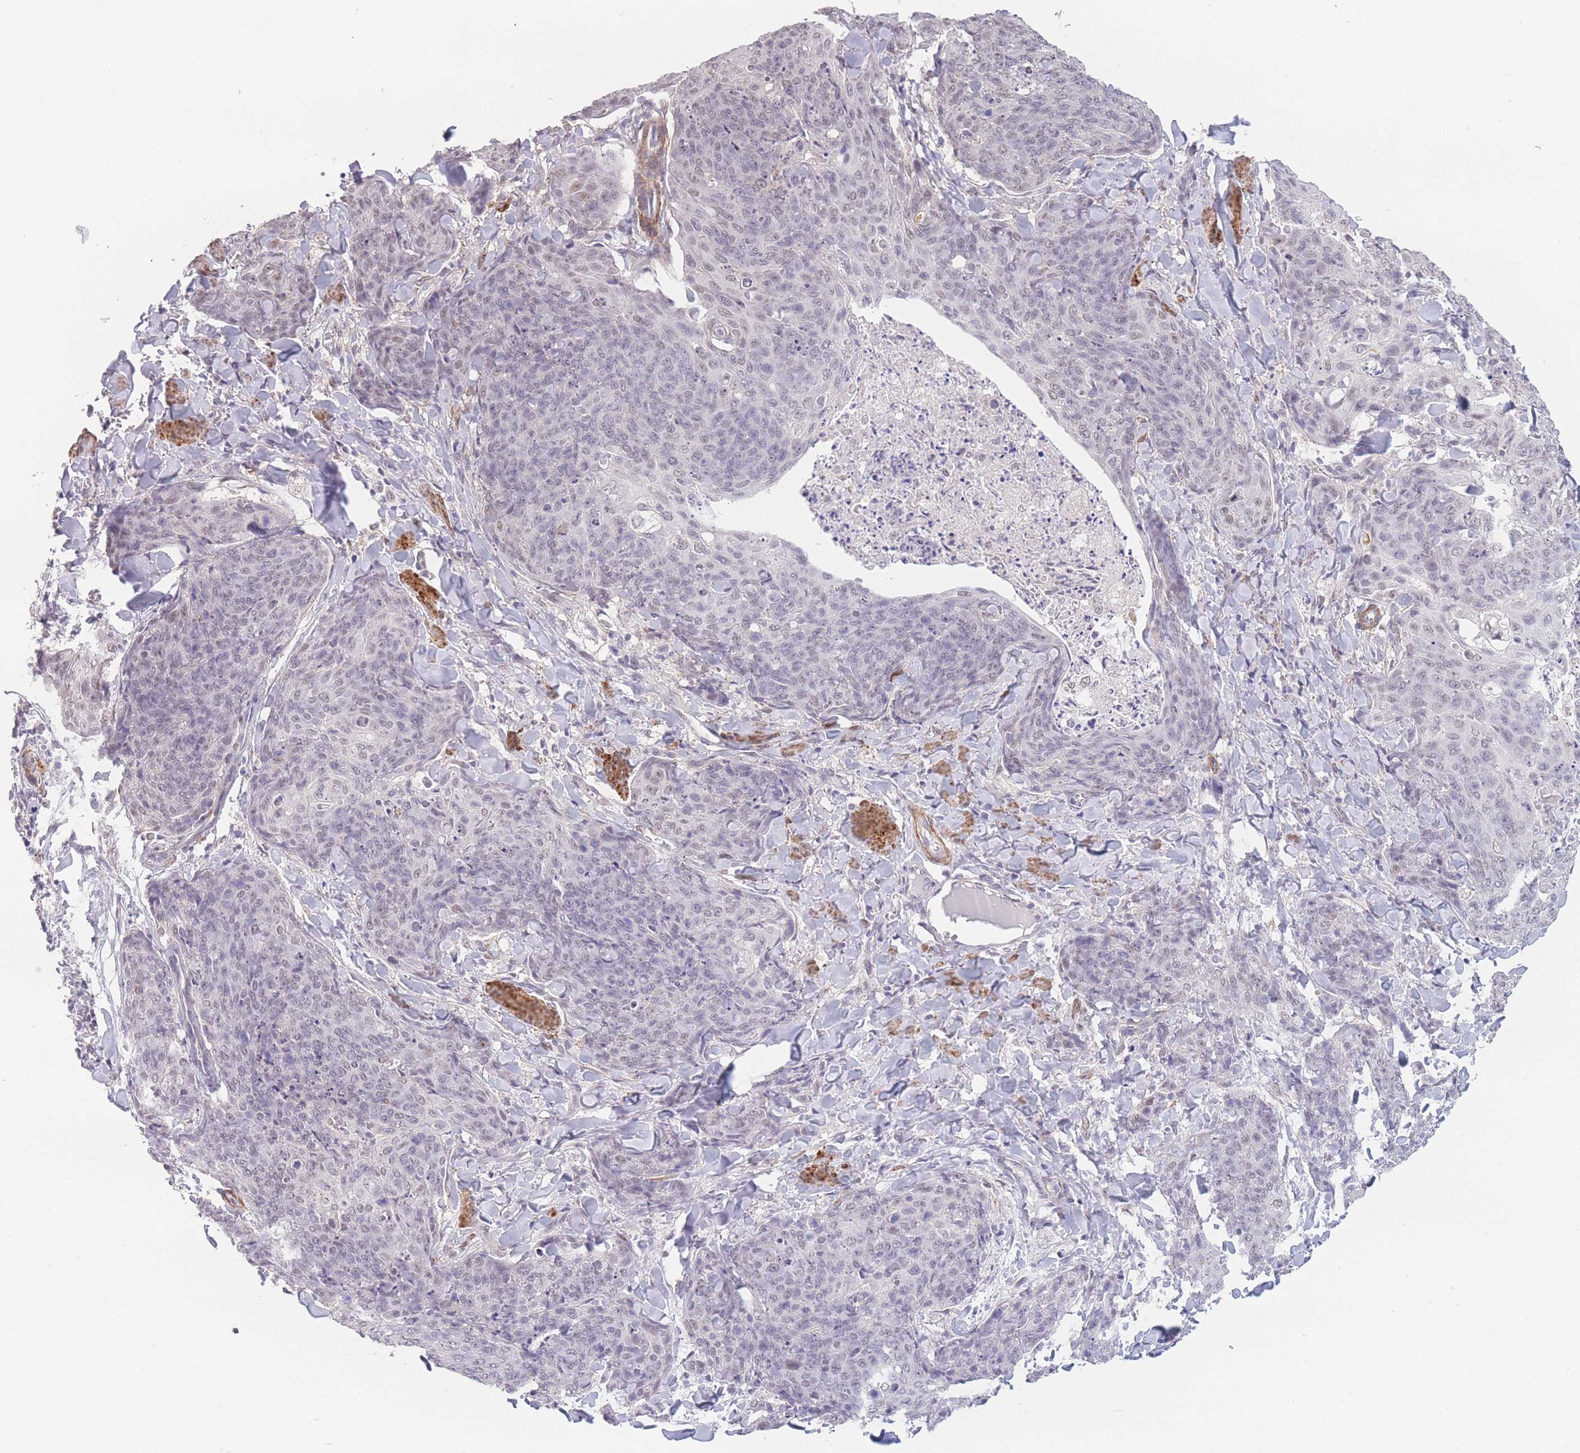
{"staining": {"intensity": "negative", "quantity": "none", "location": "none"}, "tissue": "skin cancer", "cell_type": "Tumor cells", "image_type": "cancer", "snomed": [{"axis": "morphology", "description": "Squamous cell carcinoma, NOS"}, {"axis": "topography", "description": "Skin"}, {"axis": "topography", "description": "Vulva"}], "caption": "Immunohistochemistry (IHC) photomicrograph of neoplastic tissue: skin cancer (squamous cell carcinoma) stained with DAB (3,3'-diaminobenzidine) reveals no significant protein staining in tumor cells.", "gene": "SIN3B", "patient": {"sex": "female", "age": 85}}